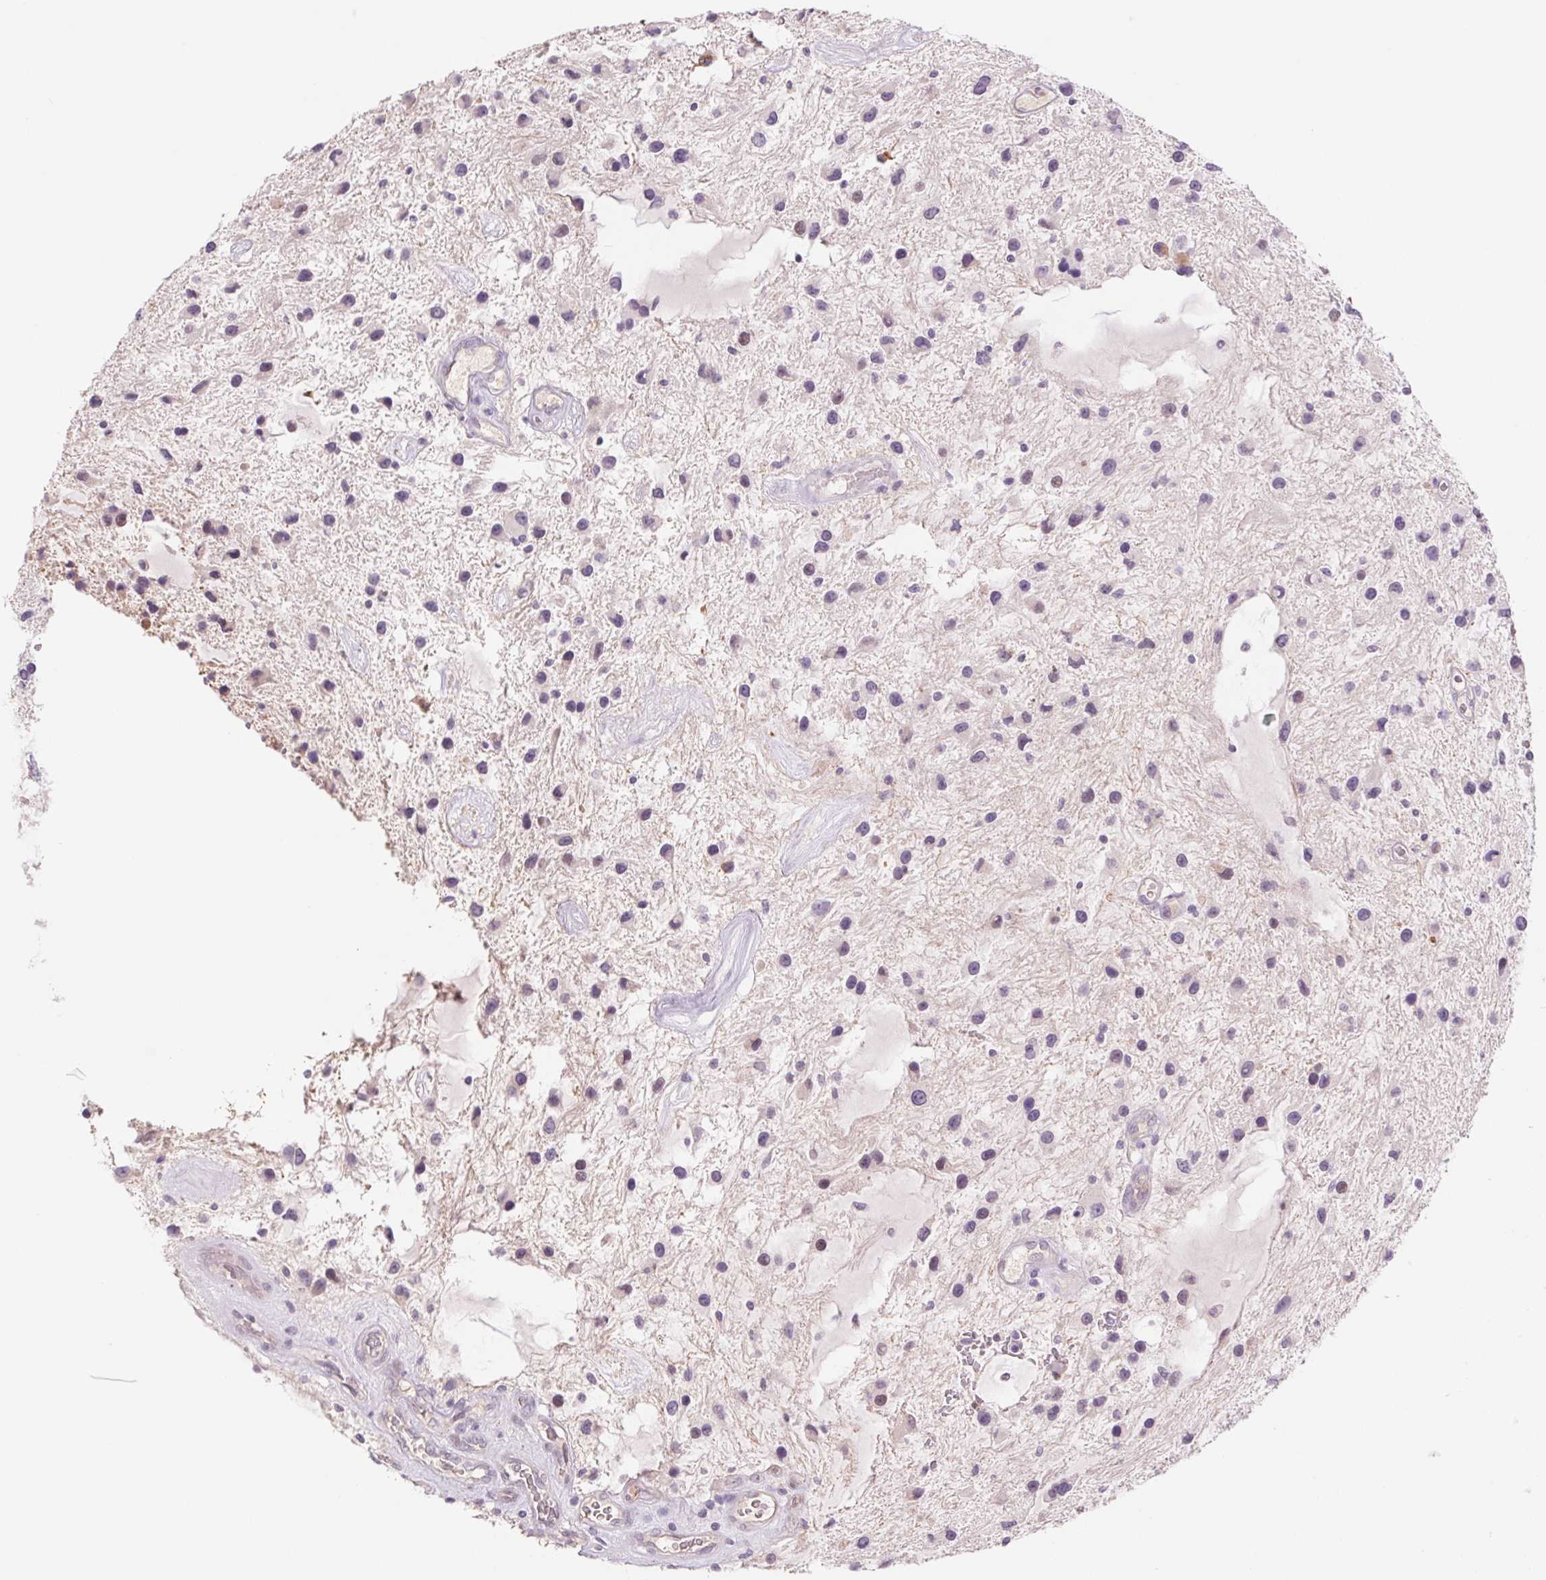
{"staining": {"intensity": "negative", "quantity": "none", "location": "none"}, "tissue": "glioma", "cell_type": "Tumor cells", "image_type": "cancer", "snomed": [{"axis": "morphology", "description": "Glioma, malignant, Low grade"}, {"axis": "topography", "description": "Cerebellum"}], "caption": "Tumor cells are negative for brown protein staining in malignant glioma (low-grade).", "gene": "KRT1", "patient": {"sex": "female", "age": 14}}